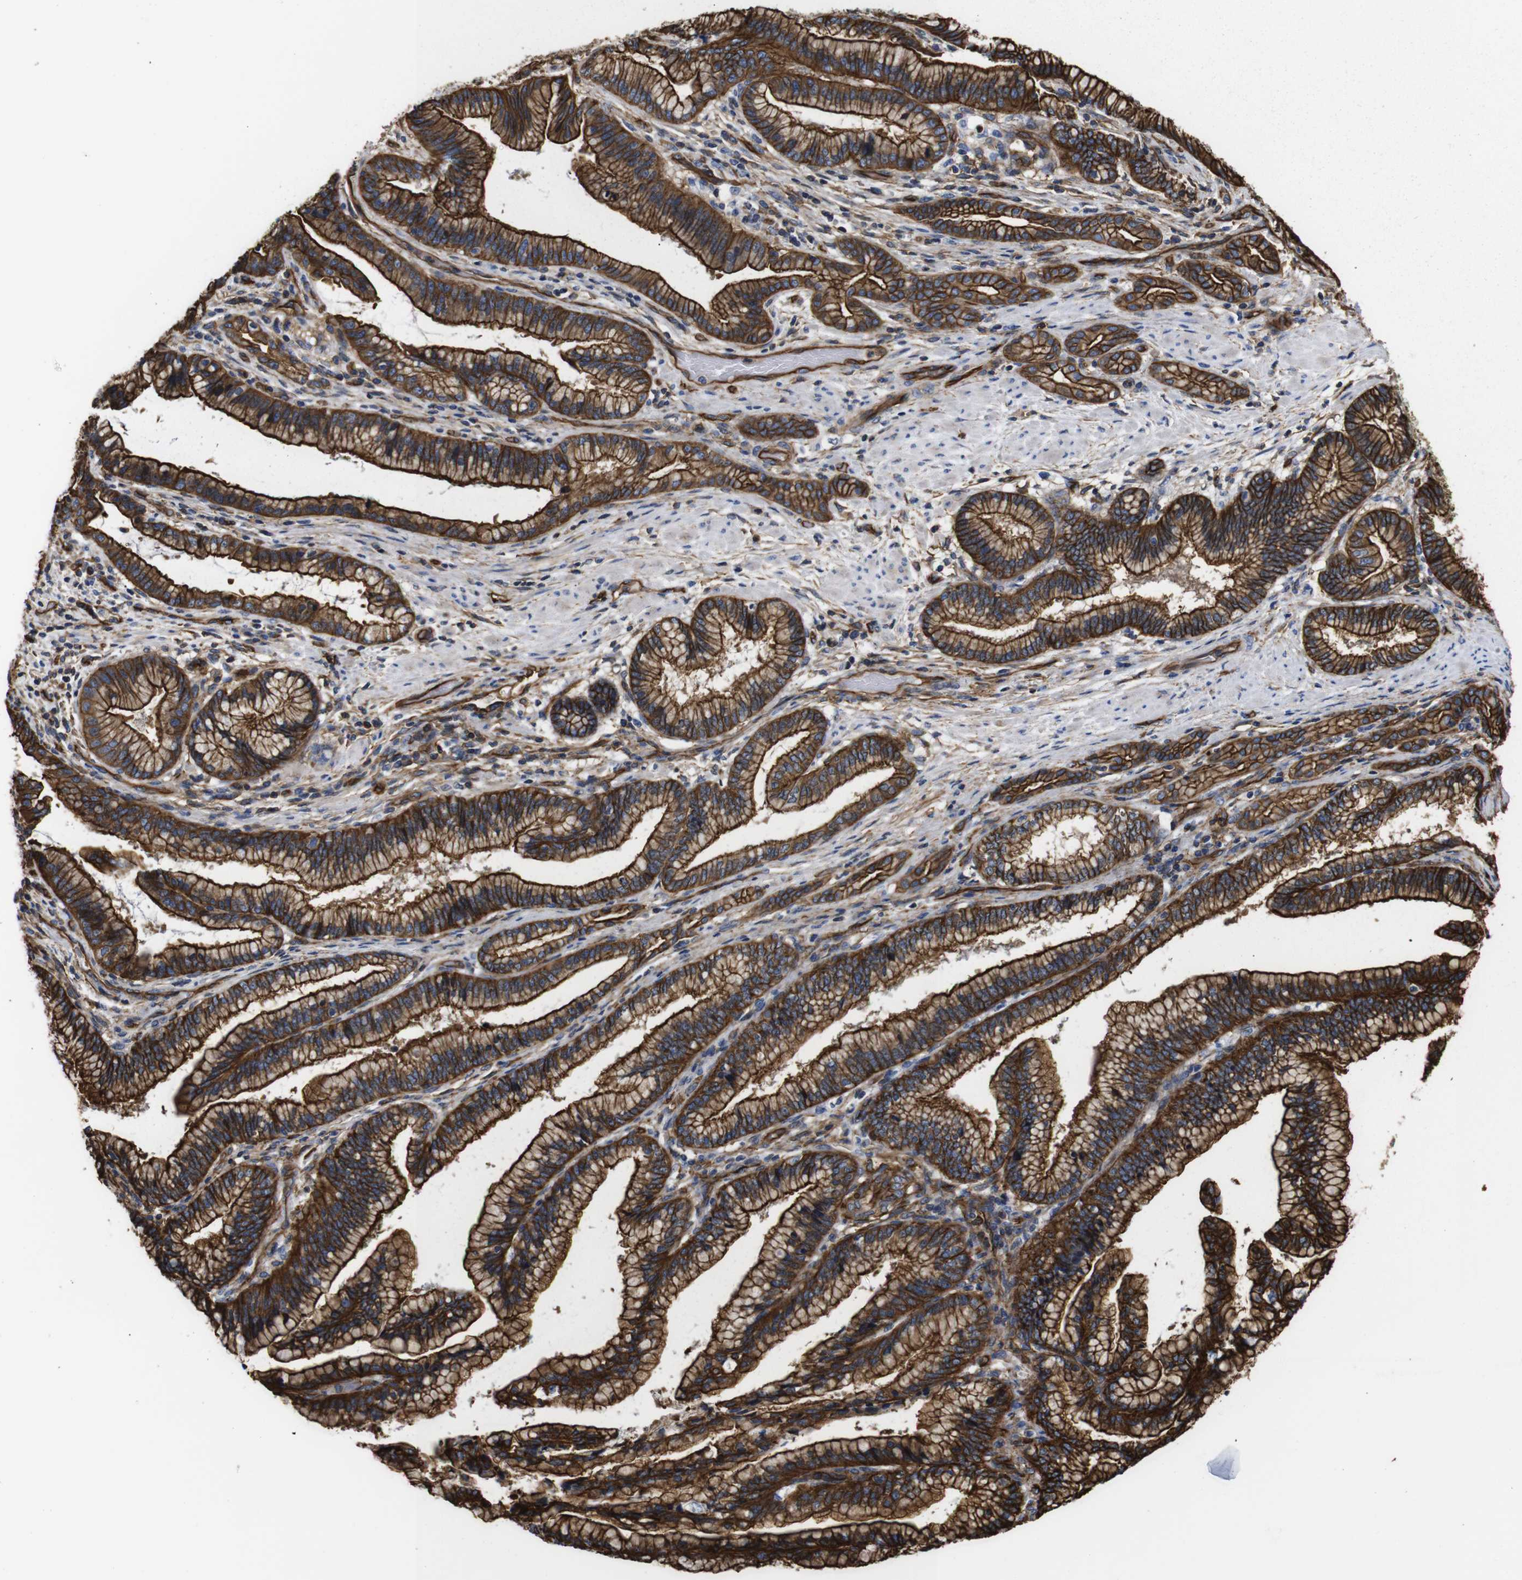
{"staining": {"intensity": "strong", "quantity": ">75%", "location": "cytoplasmic/membranous"}, "tissue": "pancreatic cancer", "cell_type": "Tumor cells", "image_type": "cancer", "snomed": [{"axis": "morphology", "description": "Adenocarcinoma, NOS"}, {"axis": "topography", "description": "Pancreas"}], "caption": "Immunohistochemical staining of pancreatic adenocarcinoma exhibits high levels of strong cytoplasmic/membranous protein positivity in about >75% of tumor cells.", "gene": "SPTBN1", "patient": {"sex": "female", "age": 64}}